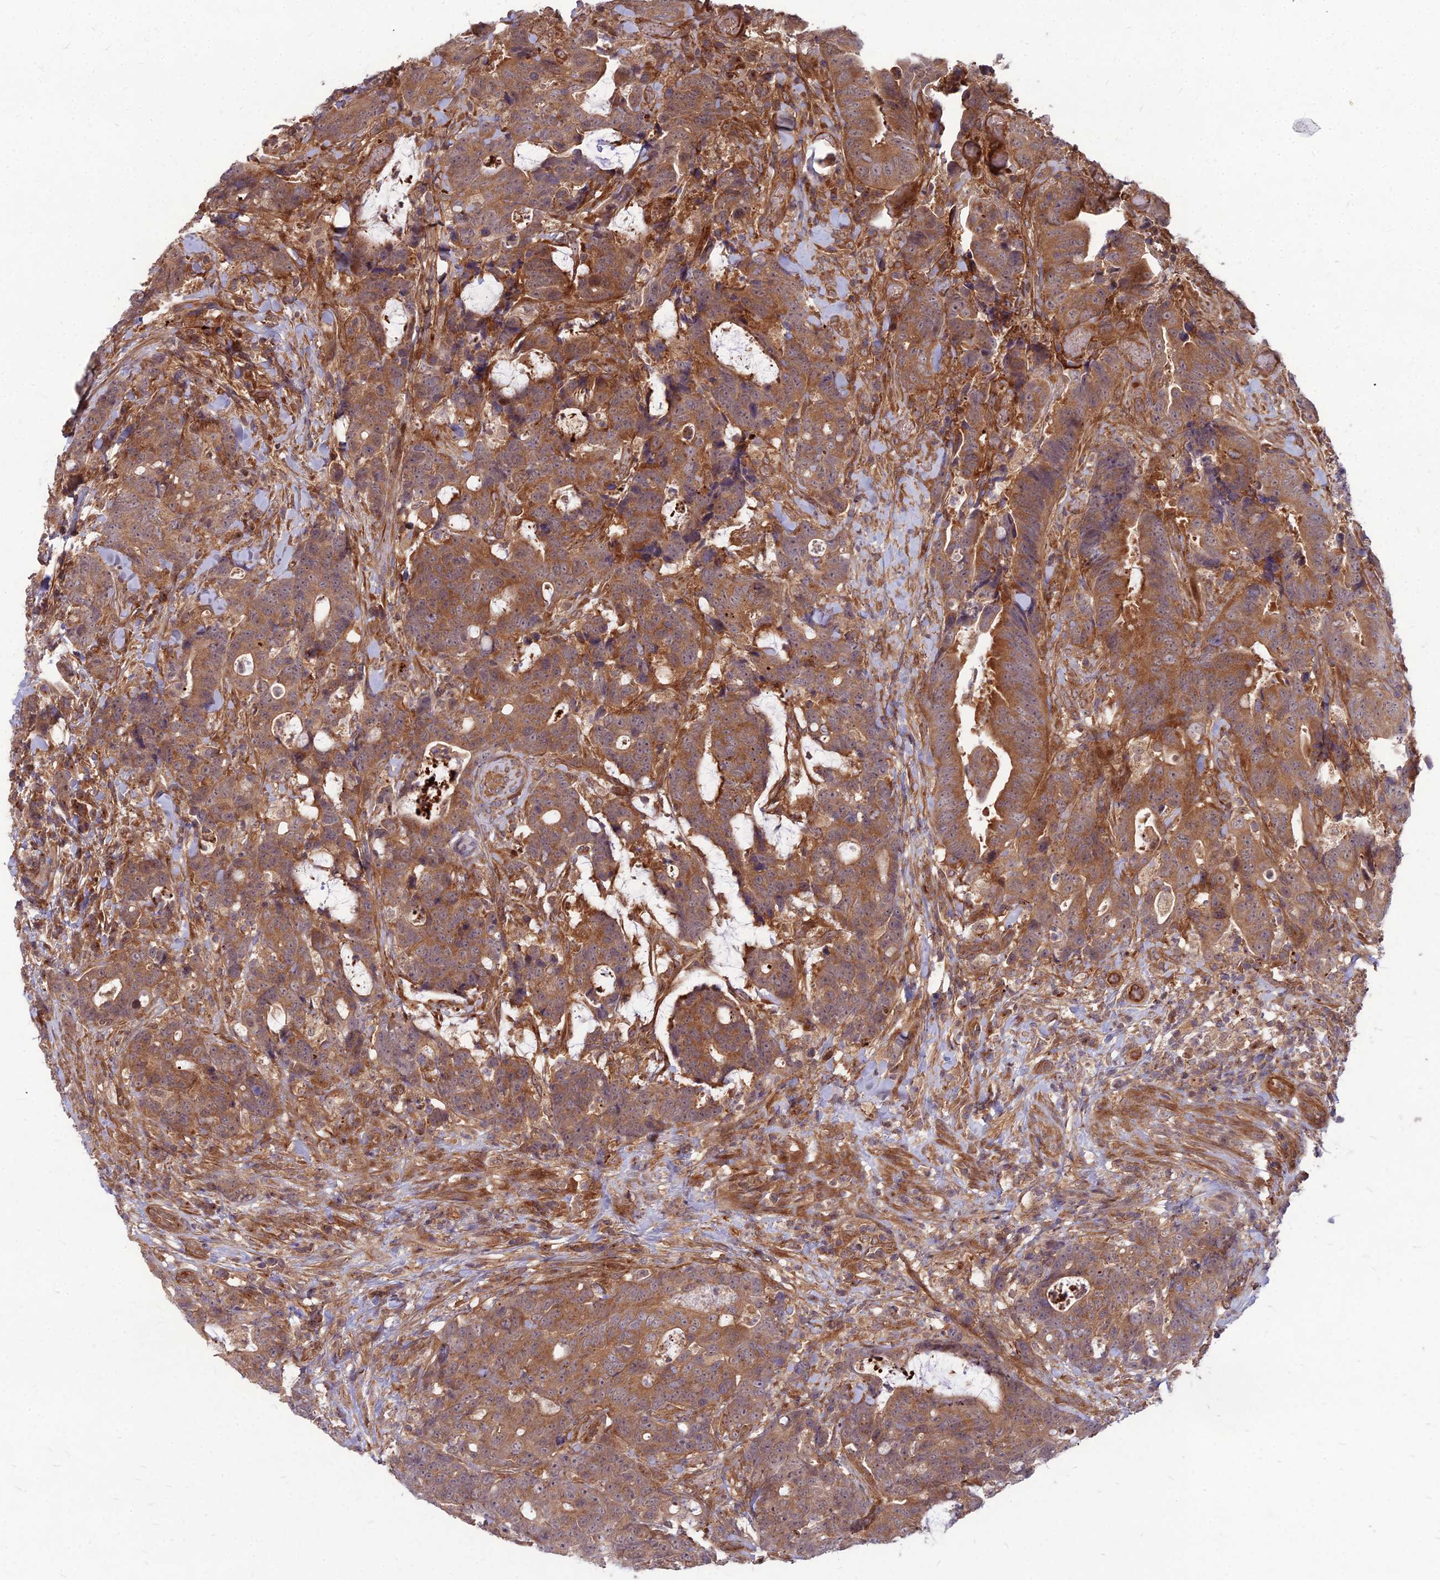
{"staining": {"intensity": "moderate", "quantity": ">75%", "location": "cytoplasmic/membranous"}, "tissue": "colorectal cancer", "cell_type": "Tumor cells", "image_type": "cancer", "snomed": [{"axis": "morphology", "description": "Adenocarcinoma, NOS"}, {"axis": "topography", "description": "Colon"}], "caption": "A brown stain highlights moderate cytoplasmic/membranous positivity of a protein in colorectal cancer tumor cells.", "gene": "MFSD8", "patient": {"sex": "female", "age": 82}}